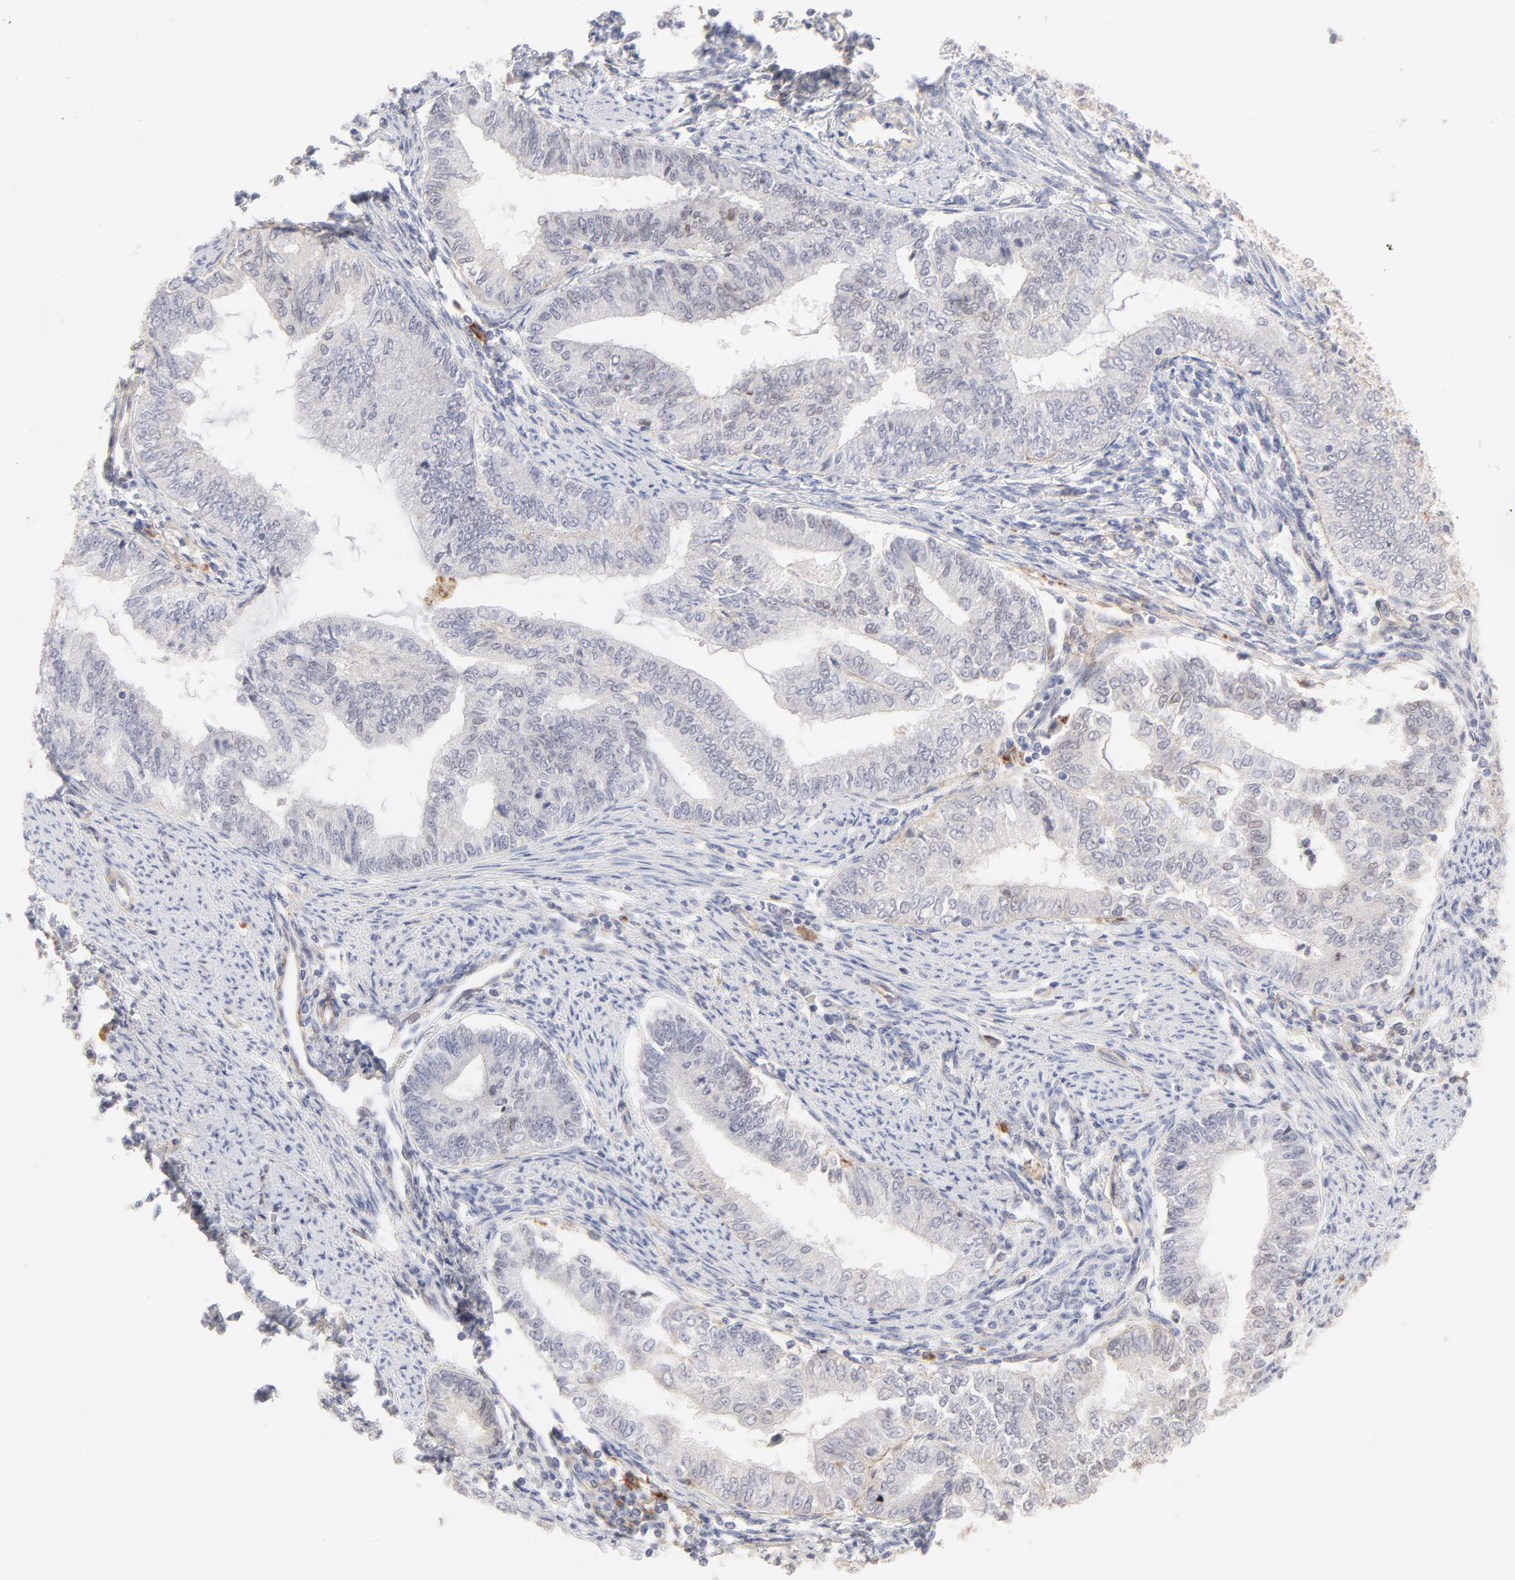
{"staining": {"intensity": "weak", "quantity": "<25%", "location": "nuclear"}, "tissue": "endometrial cancer", "cell_type": "Tumor cells", "image_type": "cancer", "snomed": [{"axis": "morphology", "description": "Adenocarcinoma, NOS"}, {"axis": "topography", "description": "Endometrium"}], "caption": "High magnification brightfield microscopy of endometrial adenocarcinoma stained with DAB (3,3'-diaminobenzidine) (brown) and counterstained with hematoxylin (blue): tumor cells show no significant positivity. The staining is performed using DAB brown chromogen with nuclei counter-stained in using hematoxylin.", "gene": "ELF3", "patient": {"sex": "female", "age": 66}}